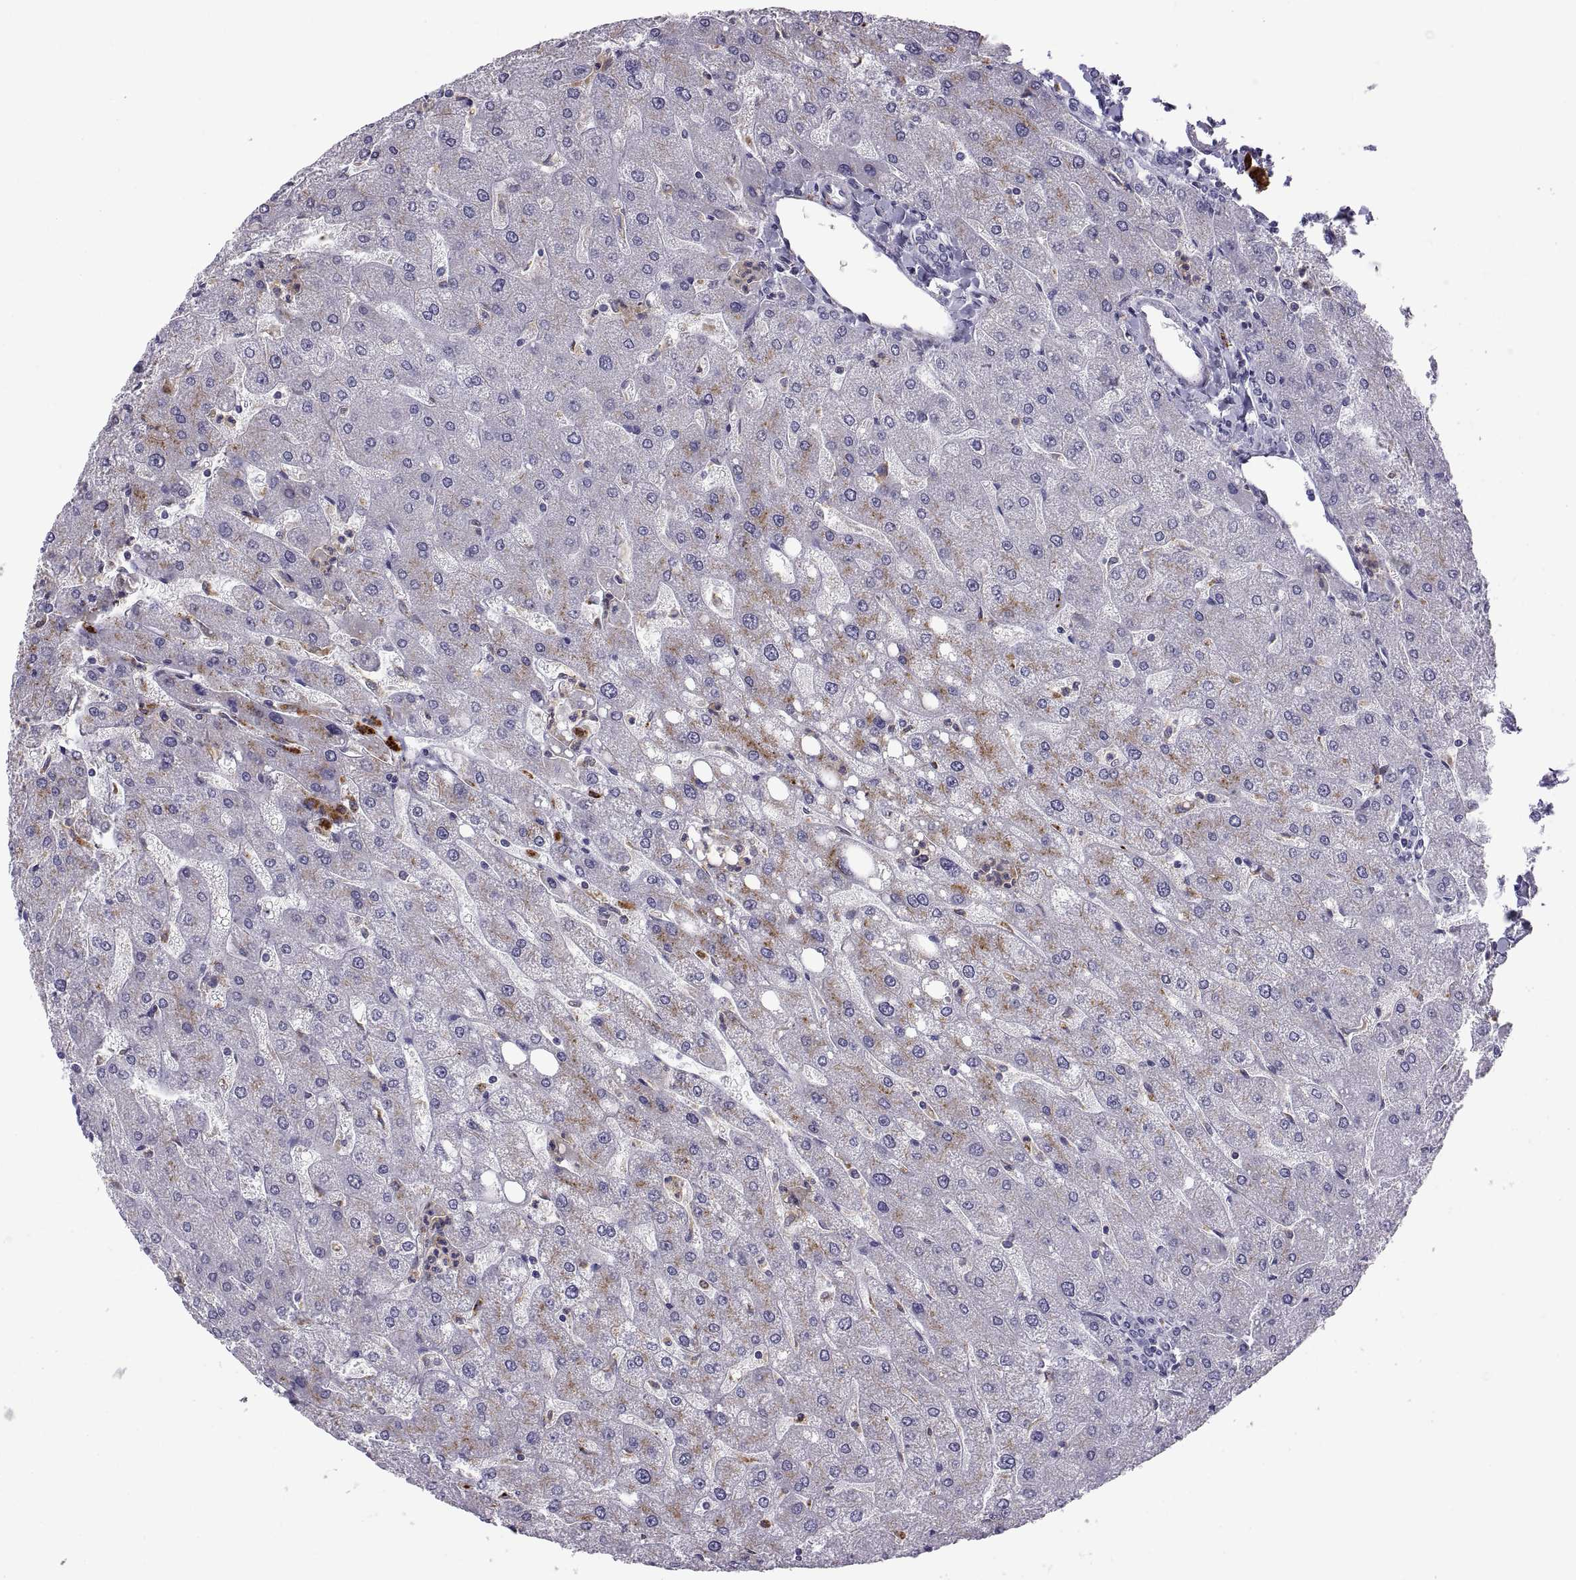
{"staining": {"intensity": "negative", "quantity": "none", "location": "none"}, "tissue": "liver", "cell_type": "Cholangiocytes", "image_type": "normal", "snomed": [{"axis": "morphology", "description": "Normal tissue, NOS"}, {"axis": "topography", "description": "Liver"}], "caption": "A micrograph of human liver is negative for staining in cholangiocytes.", "gene": "RGS19", "patient": {"sex": "male", "age": 67}}